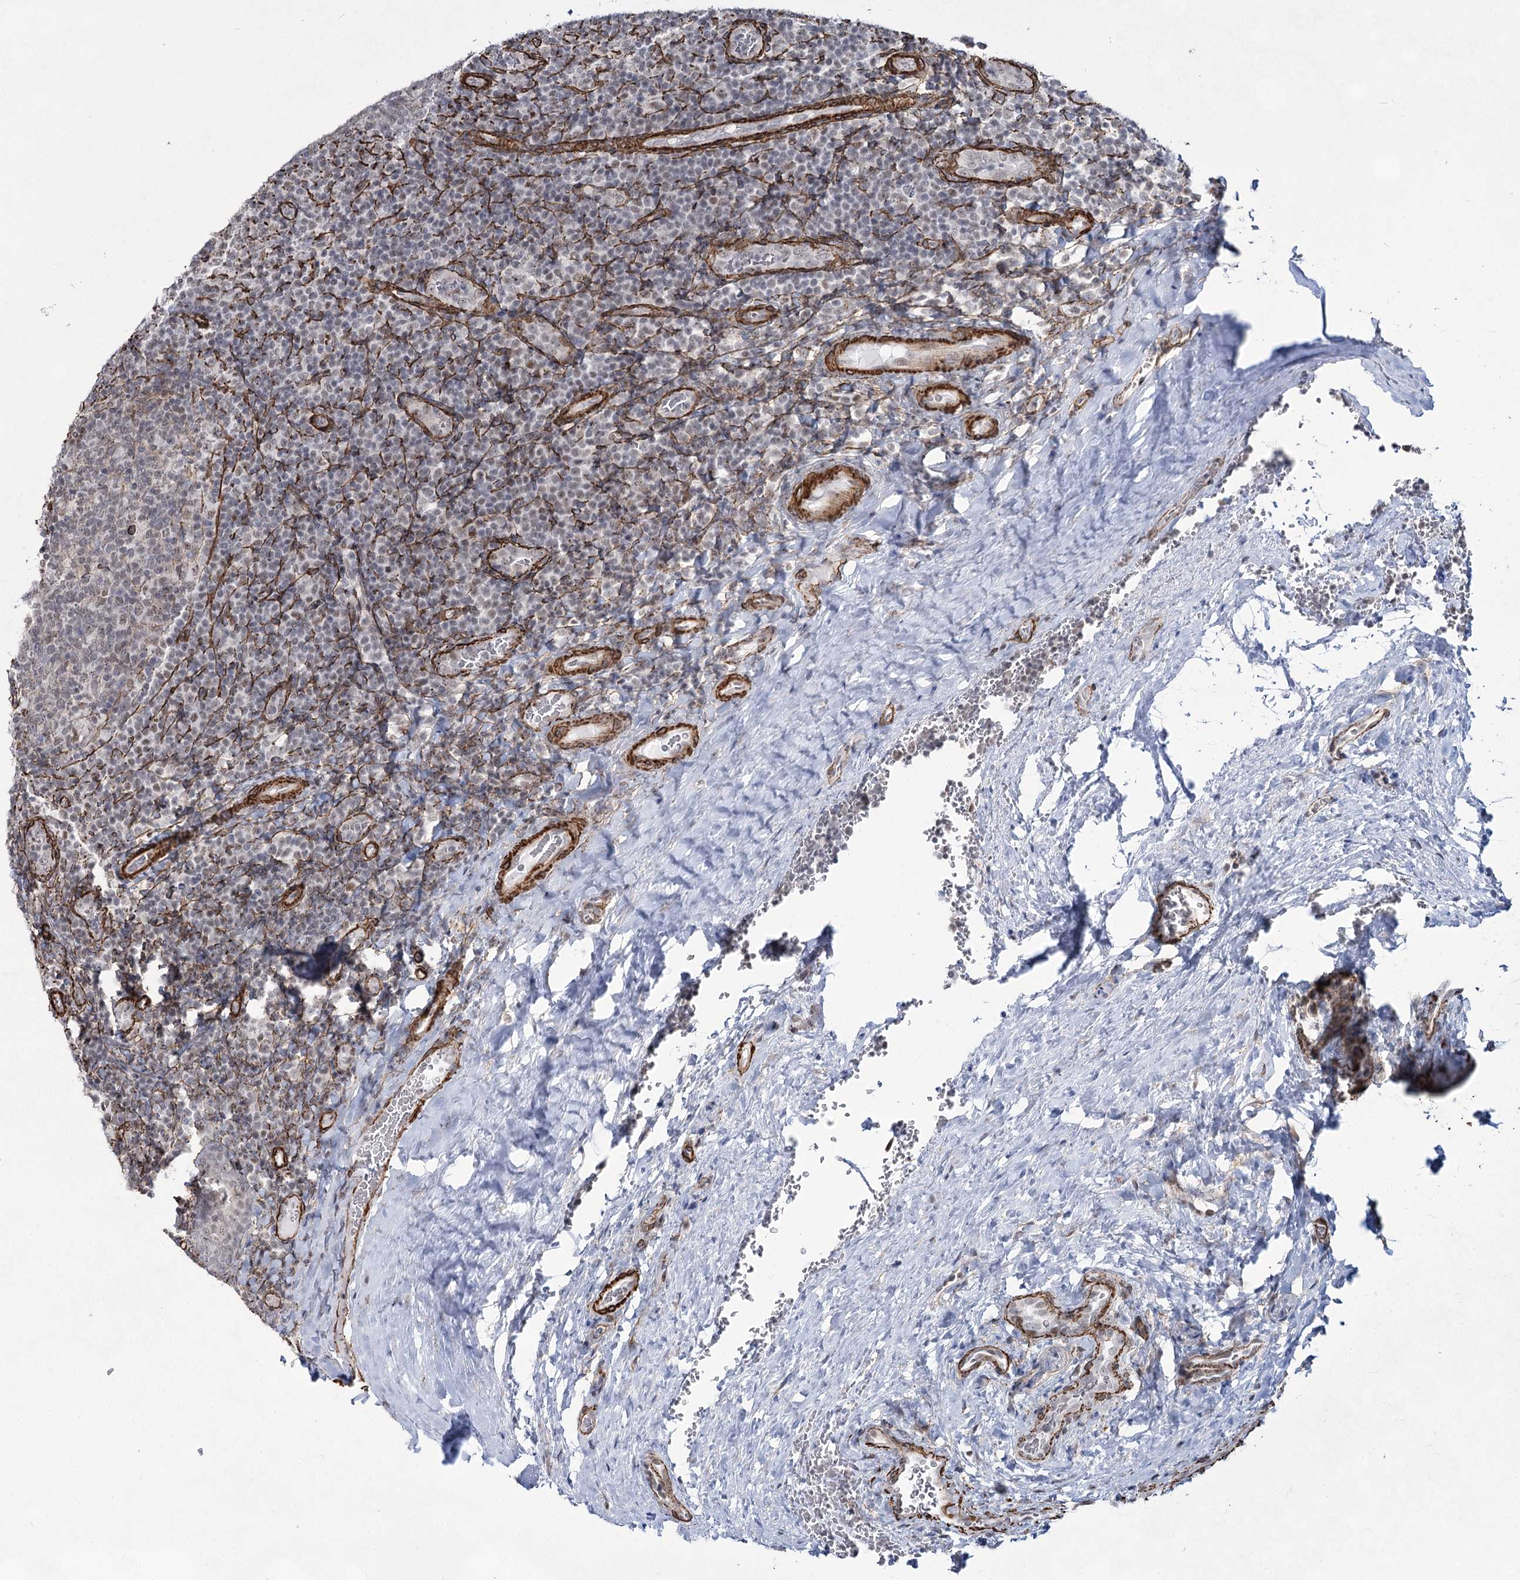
{"staining": {"intensity": "negative", "quantity": "none", "location": "none"}, "tissue": "tonsil", "cell_type": "Germinal center cells", "image_type": "normal", "snomed": [{"axis": "morphology", "description": "Normal tissue, NOS"}, {"axis": "topography", "description": "Tonsil"}], "caption": "Immunohistochemistry of normal human tonsil exhibits no positivity in germinal center cells.", "gene": "CWF19L1", "patient": {"sex": "male", "age": 17}}